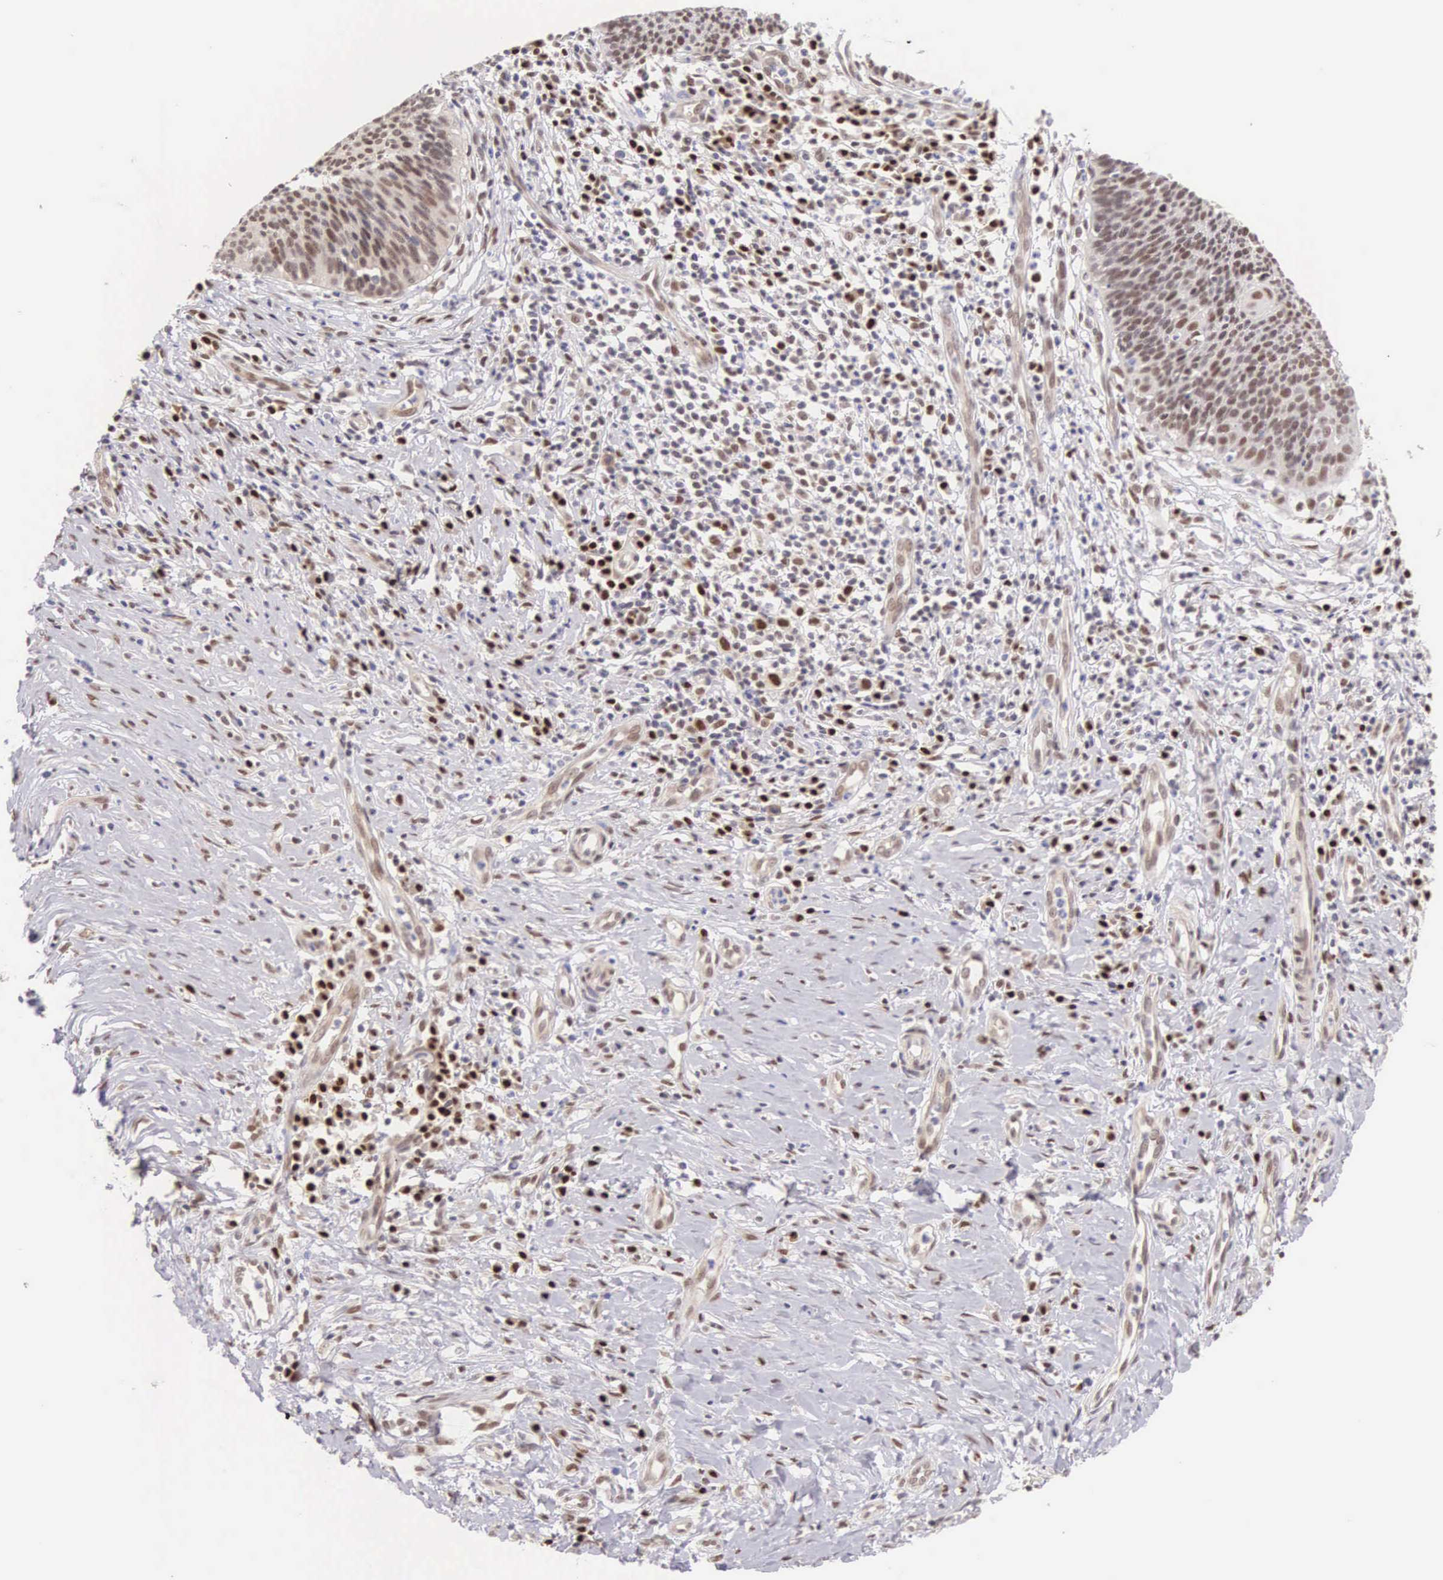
{"staining": {"intensity": "moderate", "quantity": ">75%", "location": "nuclear"}, "tissue": "cervical cancer", "cell_type": "Tumor cells", "image_type": "cancer", "snomed": [{"axis": "morphology", "description": "Squamous cell carcinoma, NOS"}, {"axis": "topography", "description": "Cervix"}], "caption": "Cervical cancer (squamous cell carcinoma) stained with a brown dye exhibits moderate nuclear positive staining in approximately >75% of tumor cells.", "gene": "CCDC117", "patient": {"sex": "female", "age": 41}}